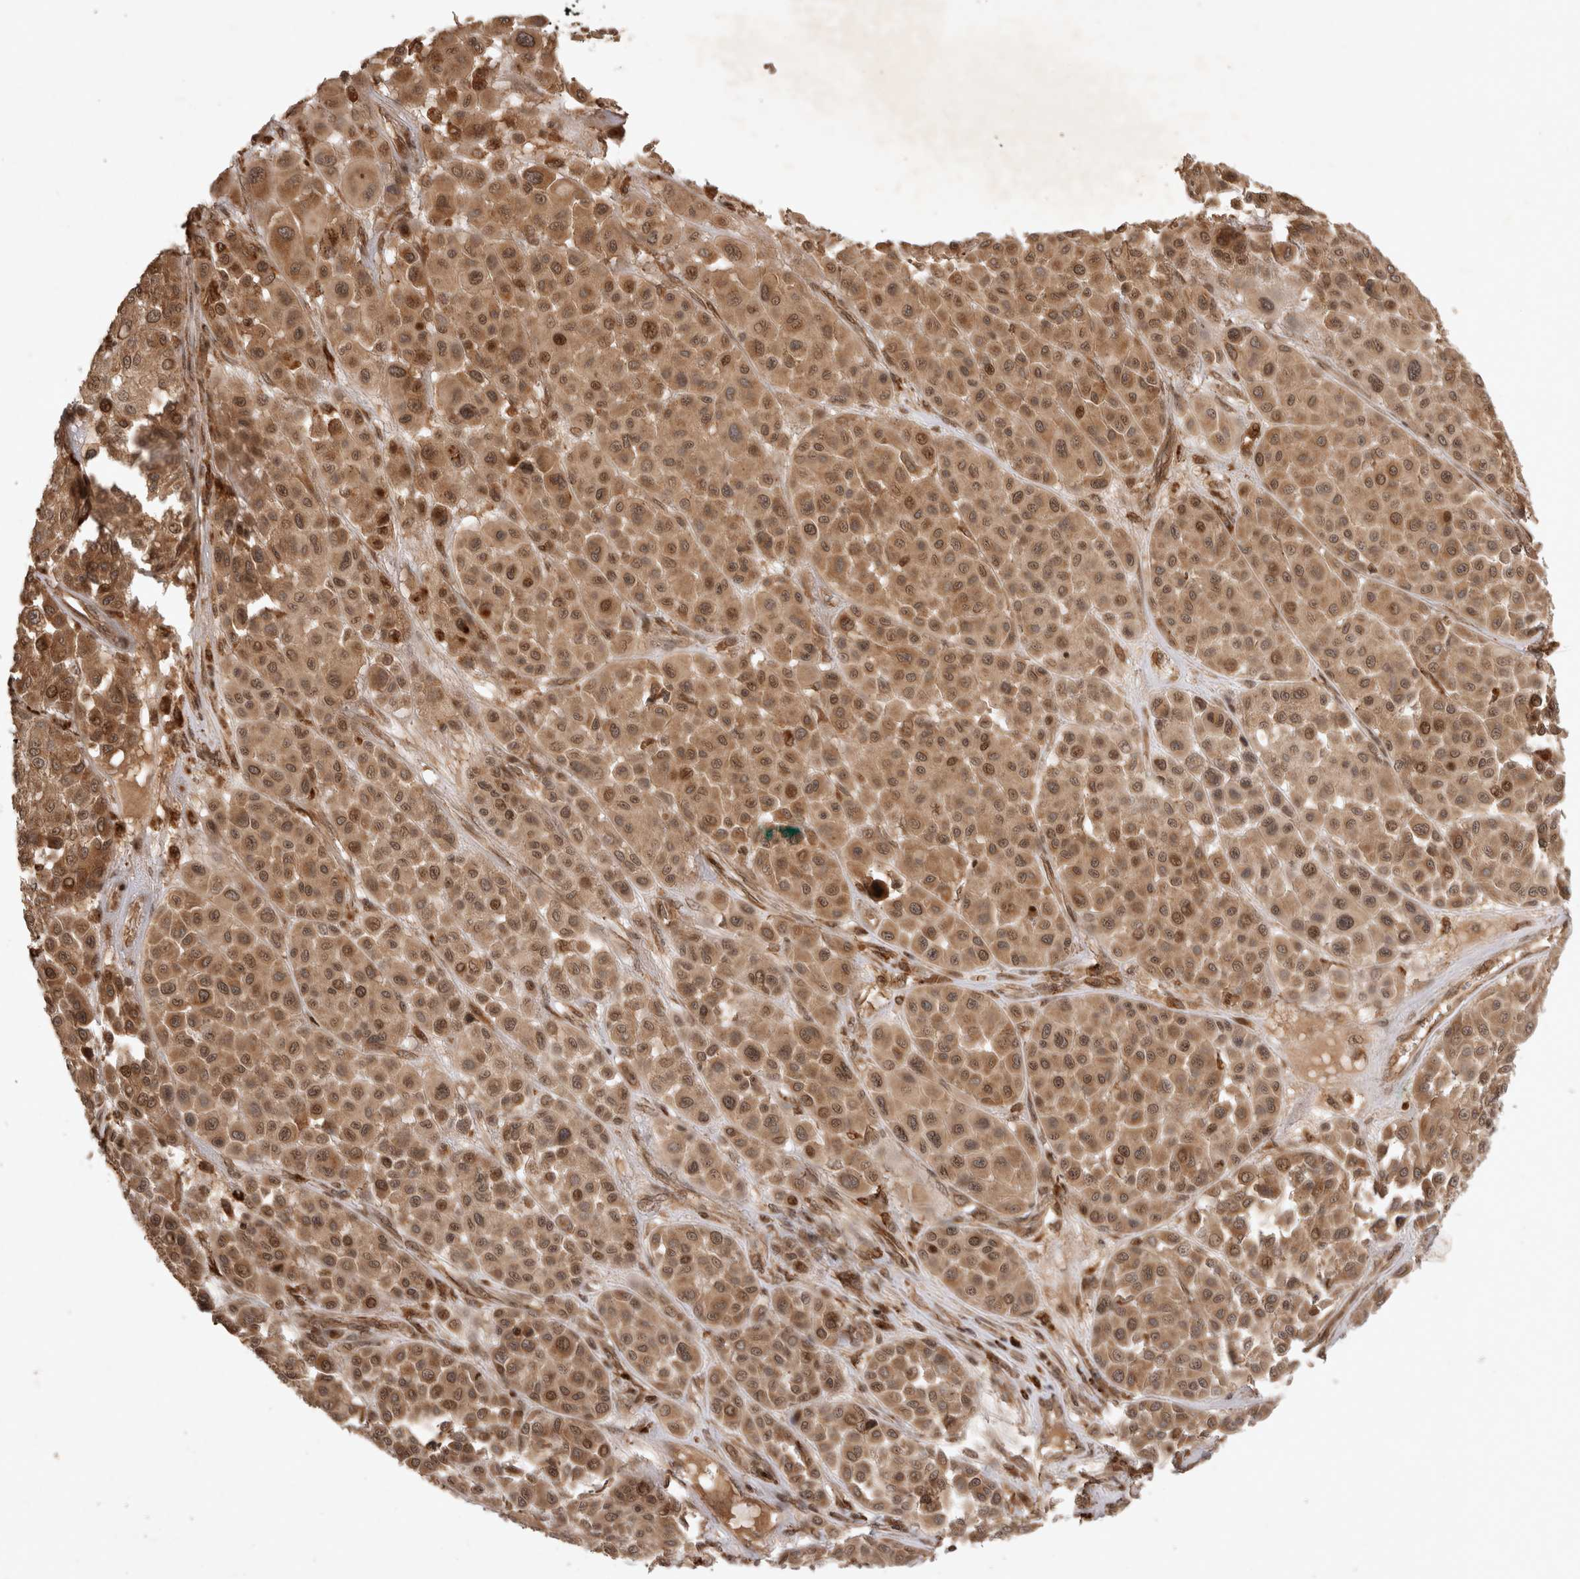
{"staining": {"intensity": "moderate", "quantity": ">75%", "location": "cytoplasmic/membranous,nuclear"}, "tissue": "melanoma", "cell_type": "Tumor cells", "image_type": "cancer", "snomed": [{"axis": "morphology", "description": "Malignant melanoma, Metastatic site"}, {"axis": "topography", "description": "Soft tissue"}], "caption": "A histopathology image of melanoma stained for a protein displays moderate cytoplasmic/membranous and nuclear brown staining in tumor cells.", "gene": "FAM221A", "patient": {"sex": "male", "age": 41}}